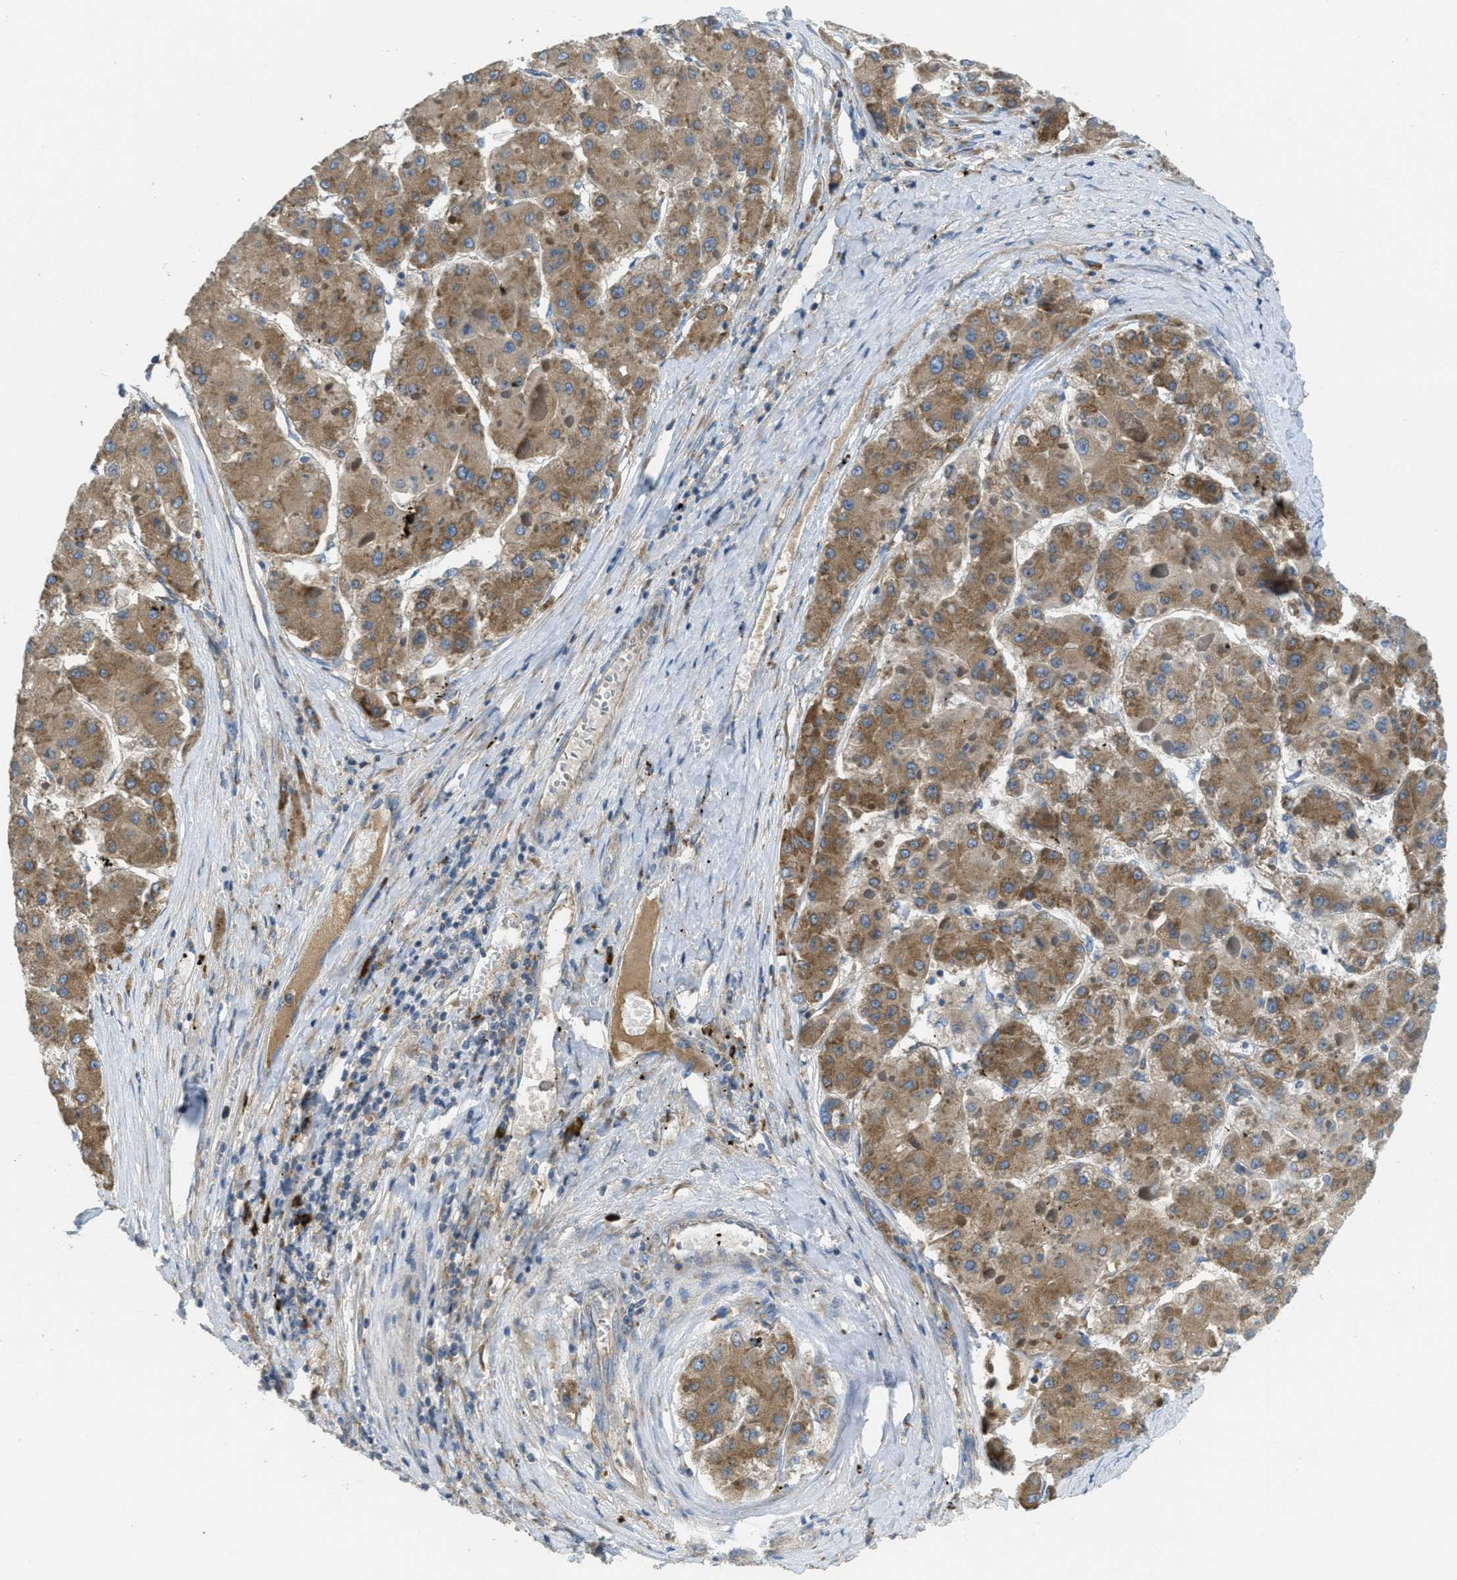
{"staining": {"intensity": "moderate", "quantity": ">75%", "location": "cytoplasmic/membranous"}, "tissue": "liver cancer", "cell_type": "Tumor cells", "image_type": "cancer", "snomed": [{"axis": "morphology", "description": "Carcinoma, Hepatocellular, NOS"}, {"axis": "topography", "description": "Liver"}], "caption": "IHC of liver cancer (hepatocellular carcinoma) demonstrates medium levels of moderate cytoplasmic/membranous staining in about >75% of tumor cells.", "gene": "SSR1", "patient": {"sex": "female", "age": 73}}